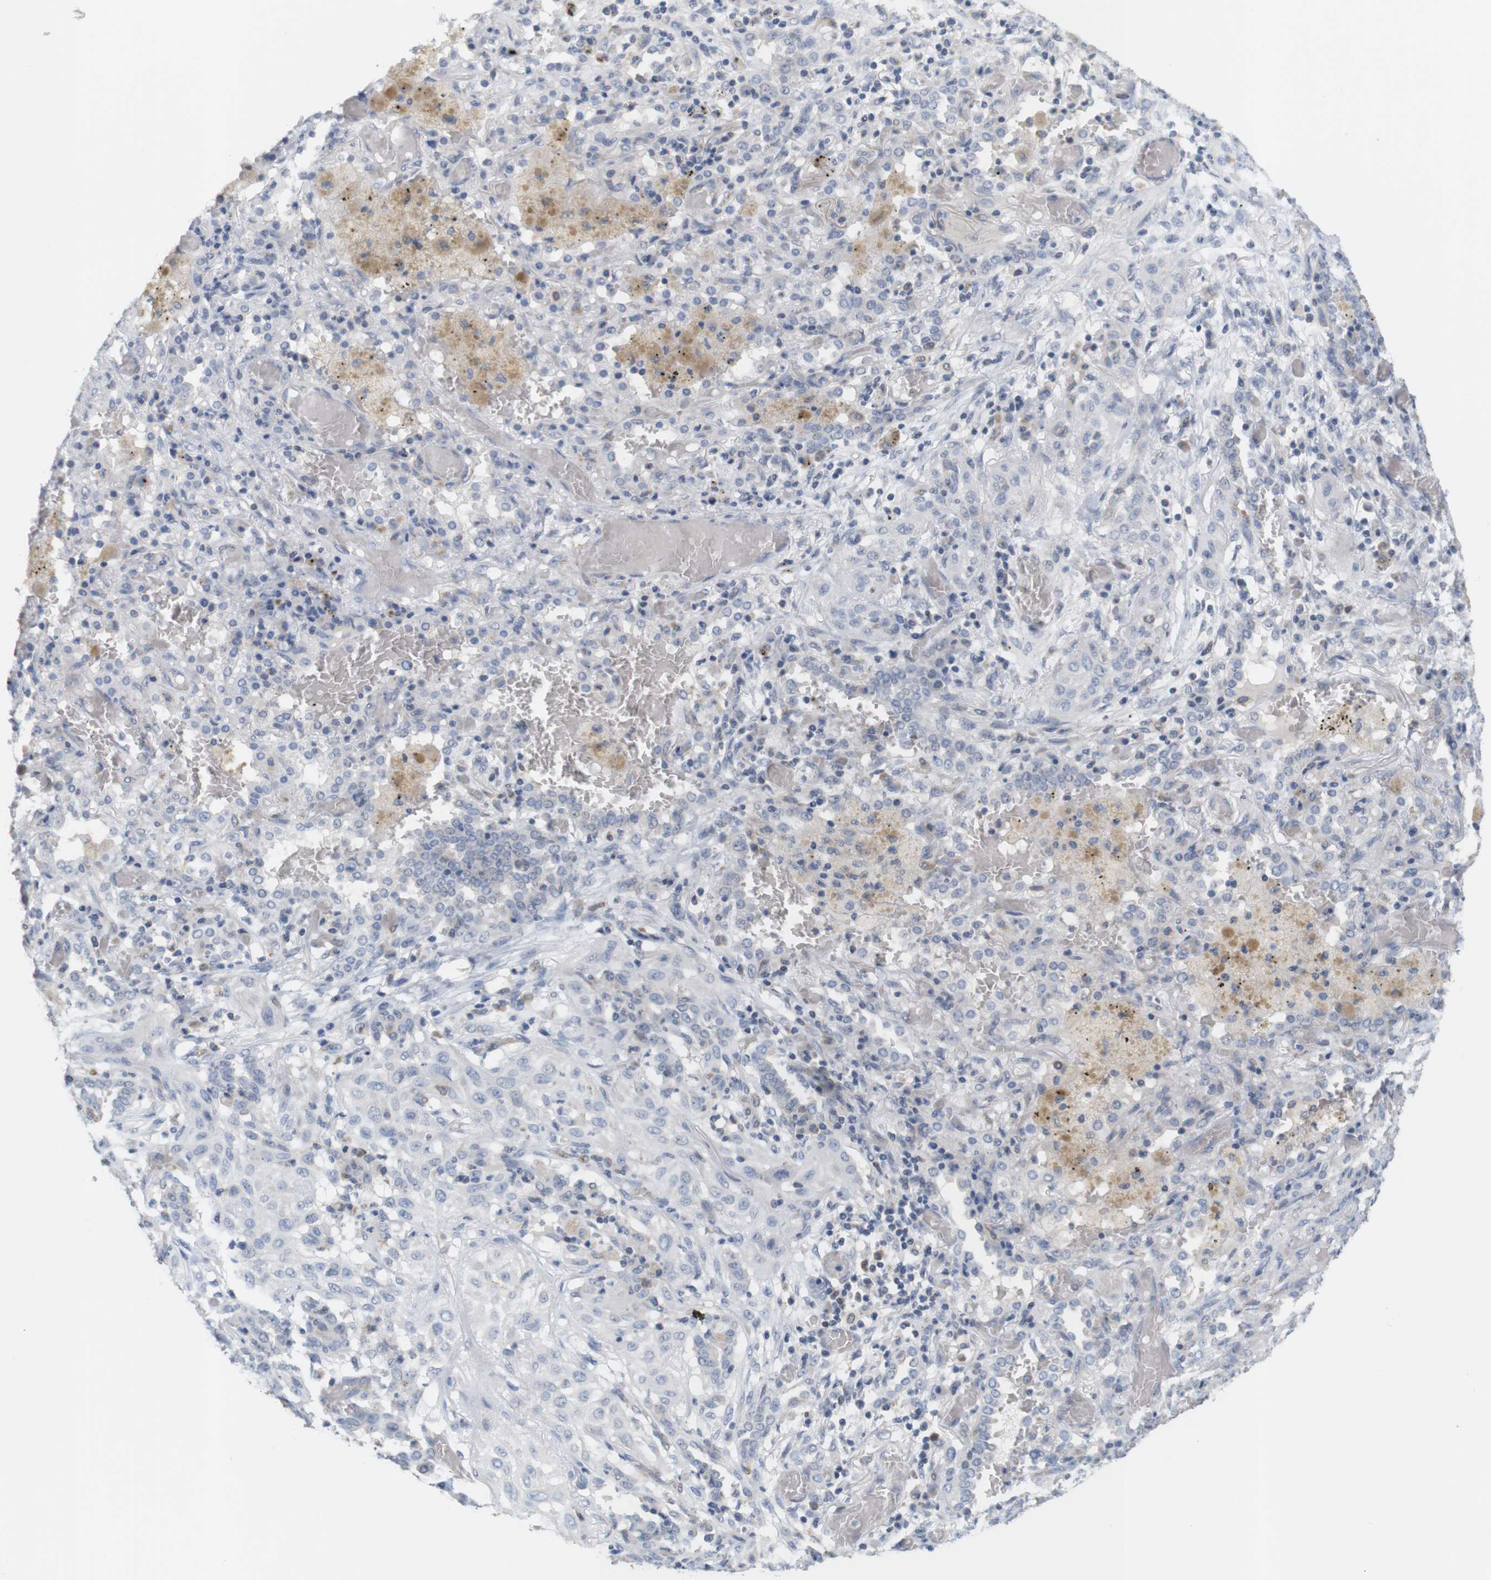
{"staining": {"intensity": "negative", "quantity": "none", "location": "none"}, "tissue": "lung cancer", "cell_type": "Tumor cells", "image_type": "cancer", "snomed": [{"axis": "morphology", "description": "Squamous cell carcinoma, NOS"}, {"axis": "topography", "description": "Lung"}], "caption": "Immunohistochemical staining of human squamous cell carcinoma (lung) shows no significant staining in tumor cells. (Stains: DAB immunohistochemistry (IHC) with hematoxylin counter stain, Microscopy: brightfield microscopy at high magnification).", "gene": "ITPR1", "patient": {"sex": "female", "age": 47}}